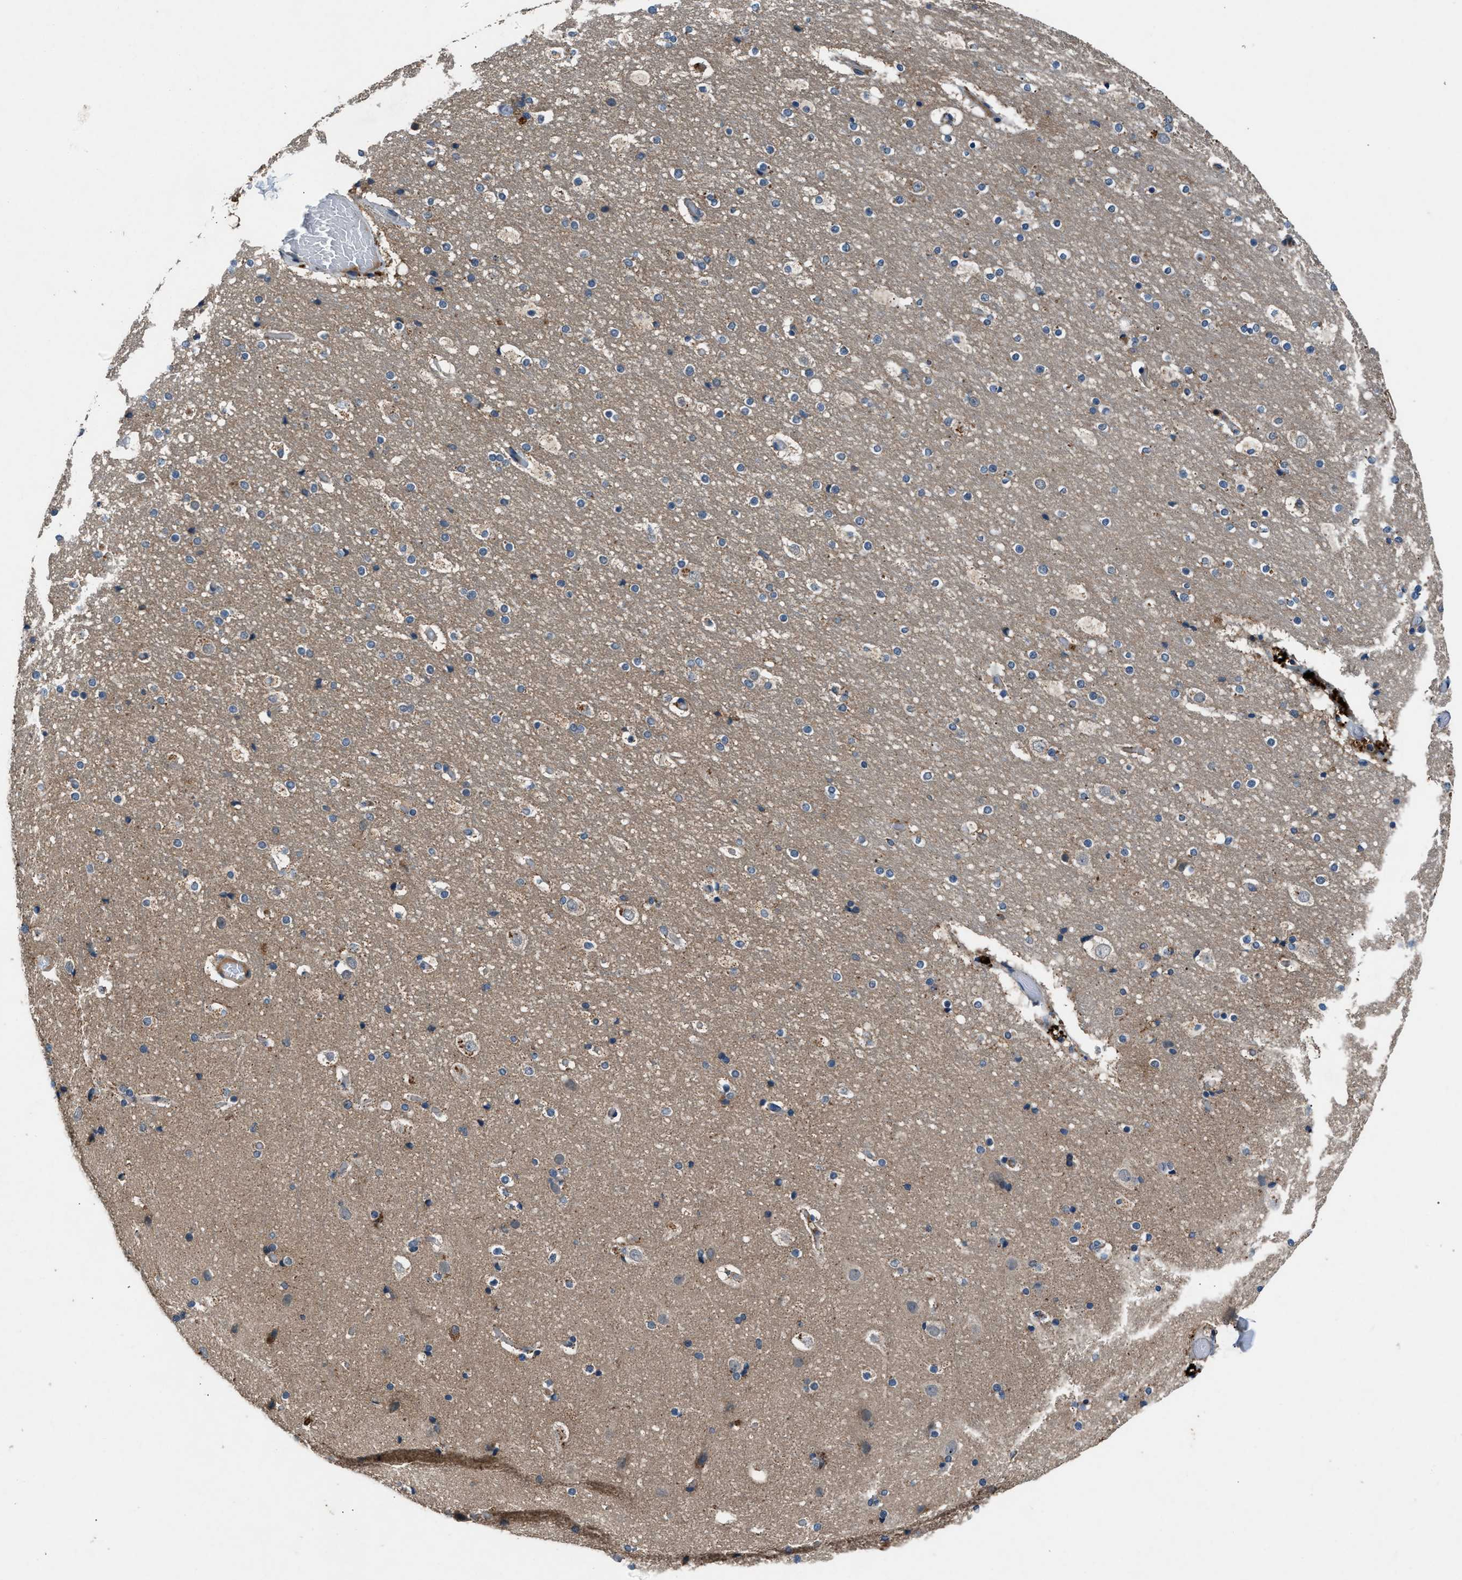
{"staining": {"intensity": "negative", "quantity": "none", "location": "none"}, "tissue": "cerebral cortex", "cell_type": "Endothelial cells", "image_type": "normal", "snomed": [{"axis": "morphology", "description": "Normal tissue, NOS"}, {"axis": "topography", "description": "Cerebral cortex"}], "caption": "Immunohistochemistry photomicrograph of unremarkable cerebral cortex stained for a protein (brown), which exhibits no expression in endothelial cells. (DAB (3,3'-diaminobenzidine) IHC visualized using brightfield microscopy, high magnification).", "gene": "PPID", "patient": {"sex": "male", "age": 57}}